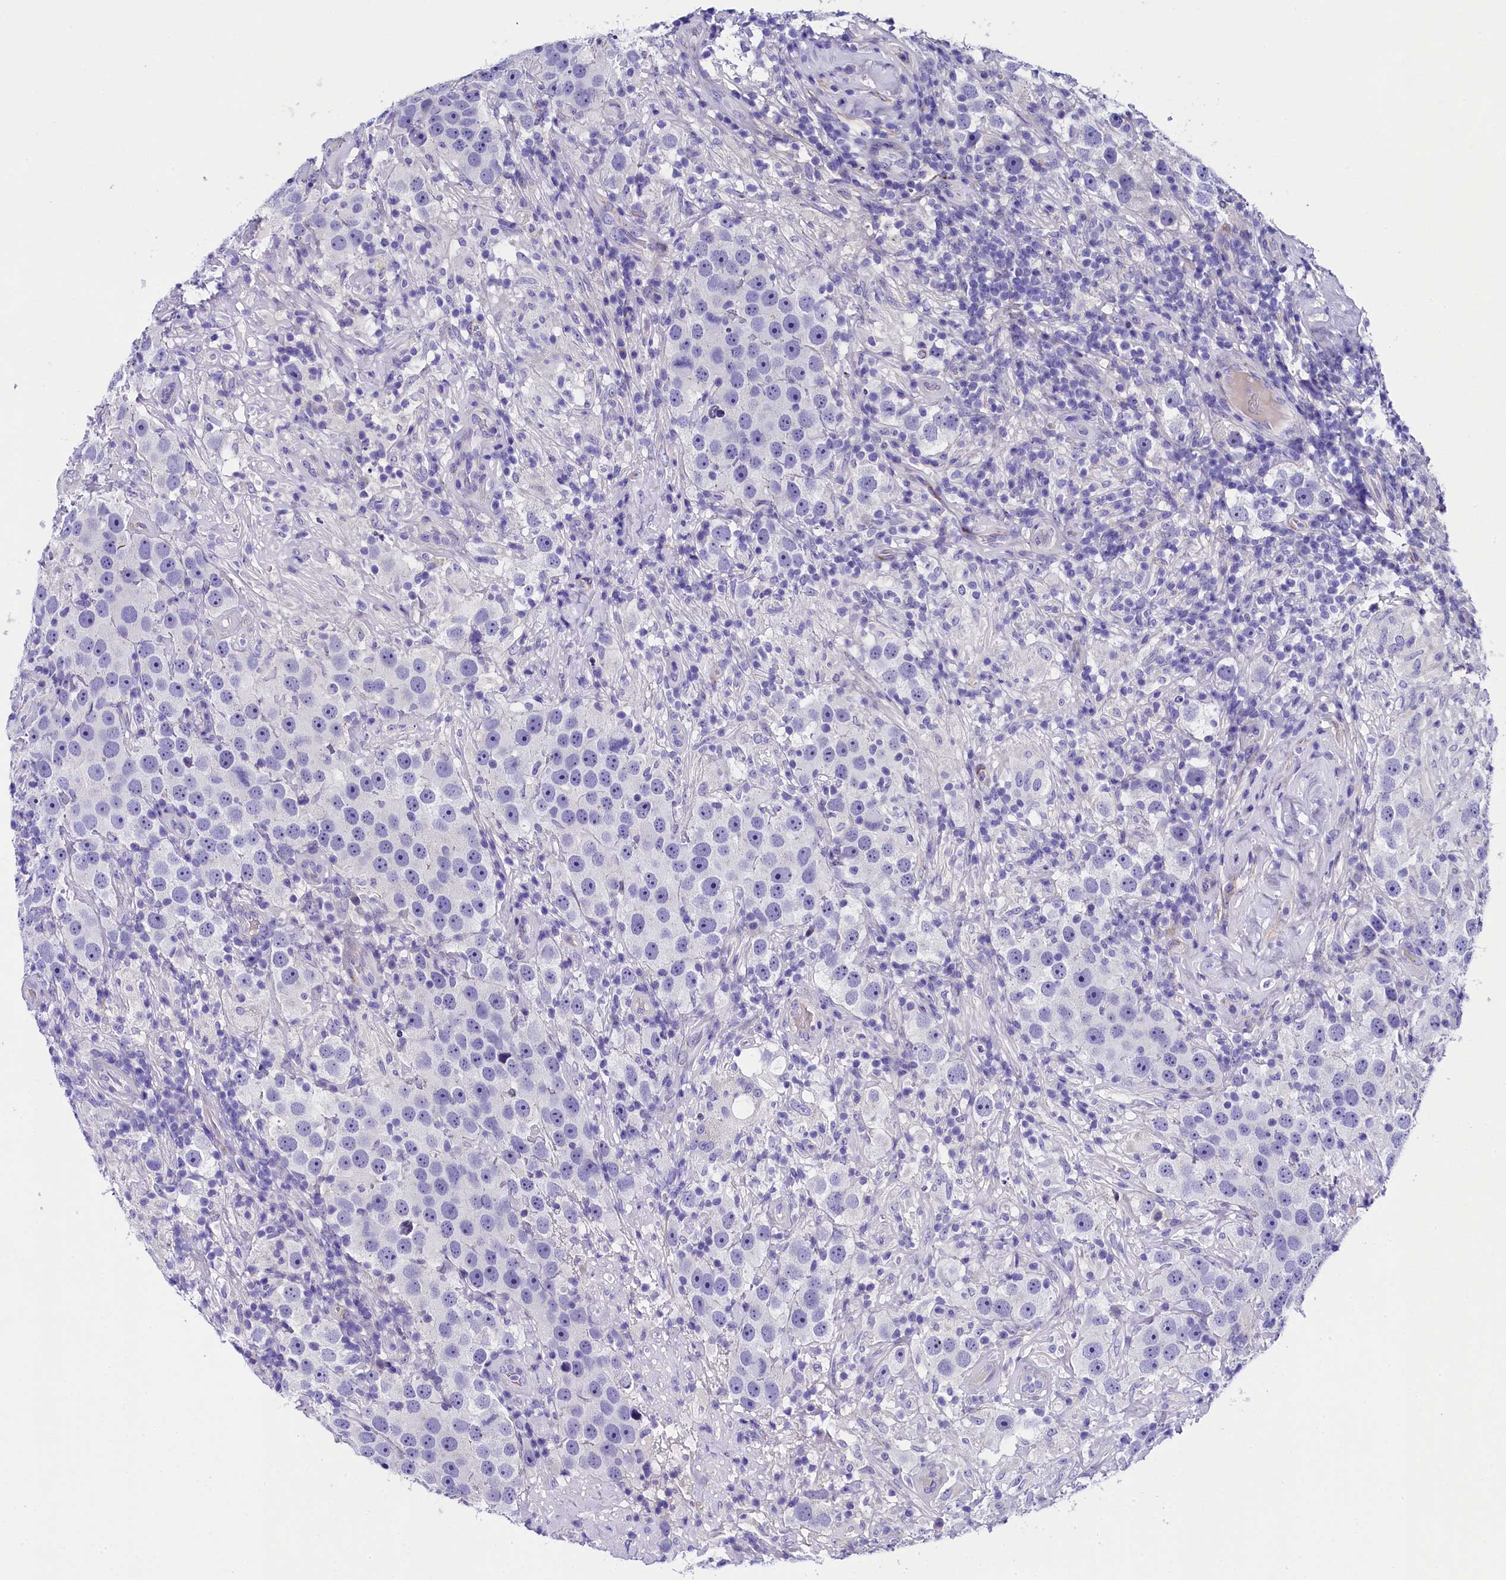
{"staining": {"intensity": "negative", "quantity": "none", "location": "none"}, "tissue": "testis cancer", "cell_type": "Tumor cells", "image_type": "cancer", "snomed": [{"axis": "morphology", "description": "Seminoma, NOS"}, {"axis": "topography", "description": "Testis"}], "caption": "There is no significant positivity in tumor cells of seminoma (testis). (Stains: DAB IHC with hematoxylin counter stain, Microscopy: brightfield microscopy at high magnification).", "gene": "SOD3", "patient": {"sex": "male", "age": 49}}